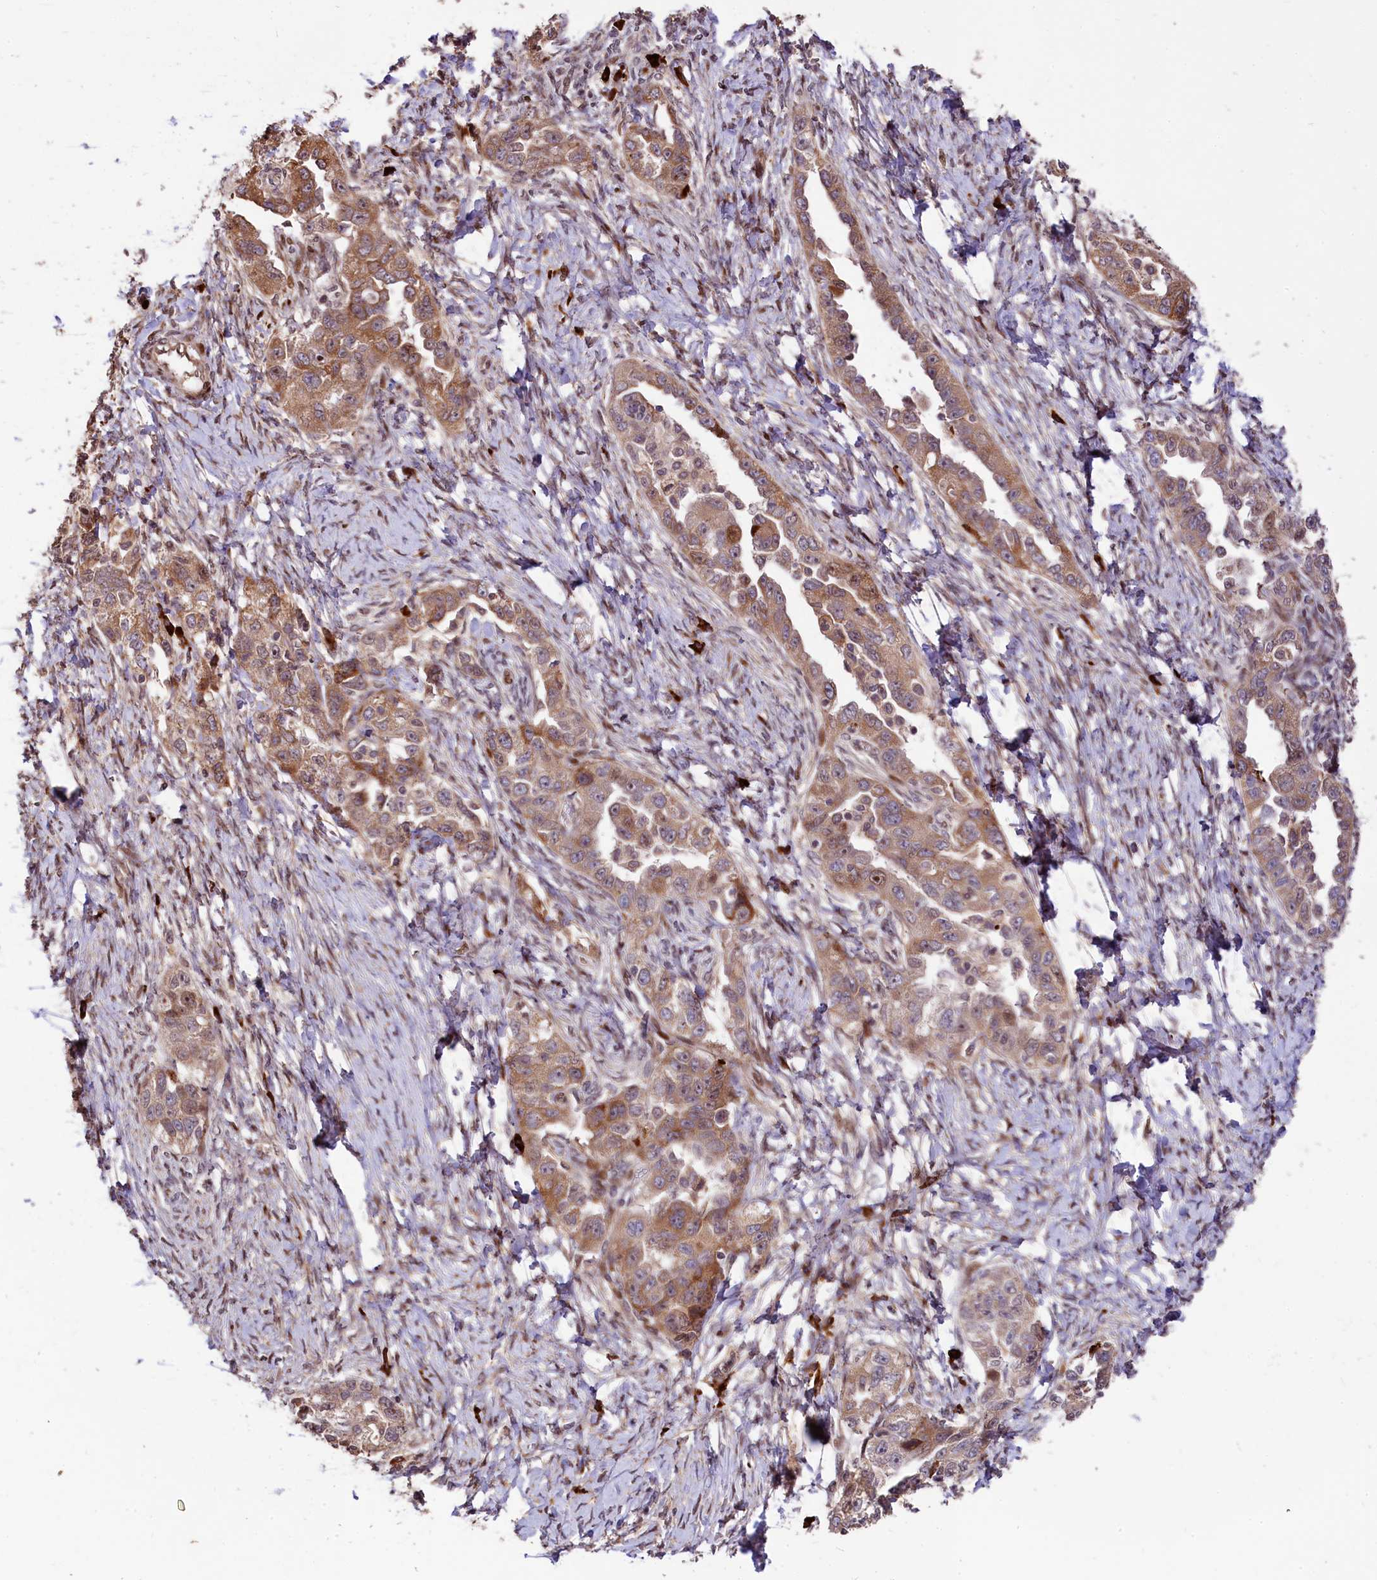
{"staining": {"intensity": "moderate", "quantity": ">75%", "location": "cytoplasmic/membranous,nuclear"}, "tissue": "ovarian cancer", "cell_type": "Tumor cells", "image_type": "cancer", "snomed": [{"axis": "morphology", "description": "Carcinoma, NOS"}, {"axis": "morphology", "description": "Cystadenocarcinoma, serous, NOS"}, {"axis": "topography", "description": "Ovary"}], "caption": "Carcinoma (ovarian) stained with DAB IHC shows medium levels of moderate cytoplasmic/membranous and nuclear staining in about >75% of tumor cells.", "gene": "C5orf15", "patient": {"sex": "female", "age": 69}}